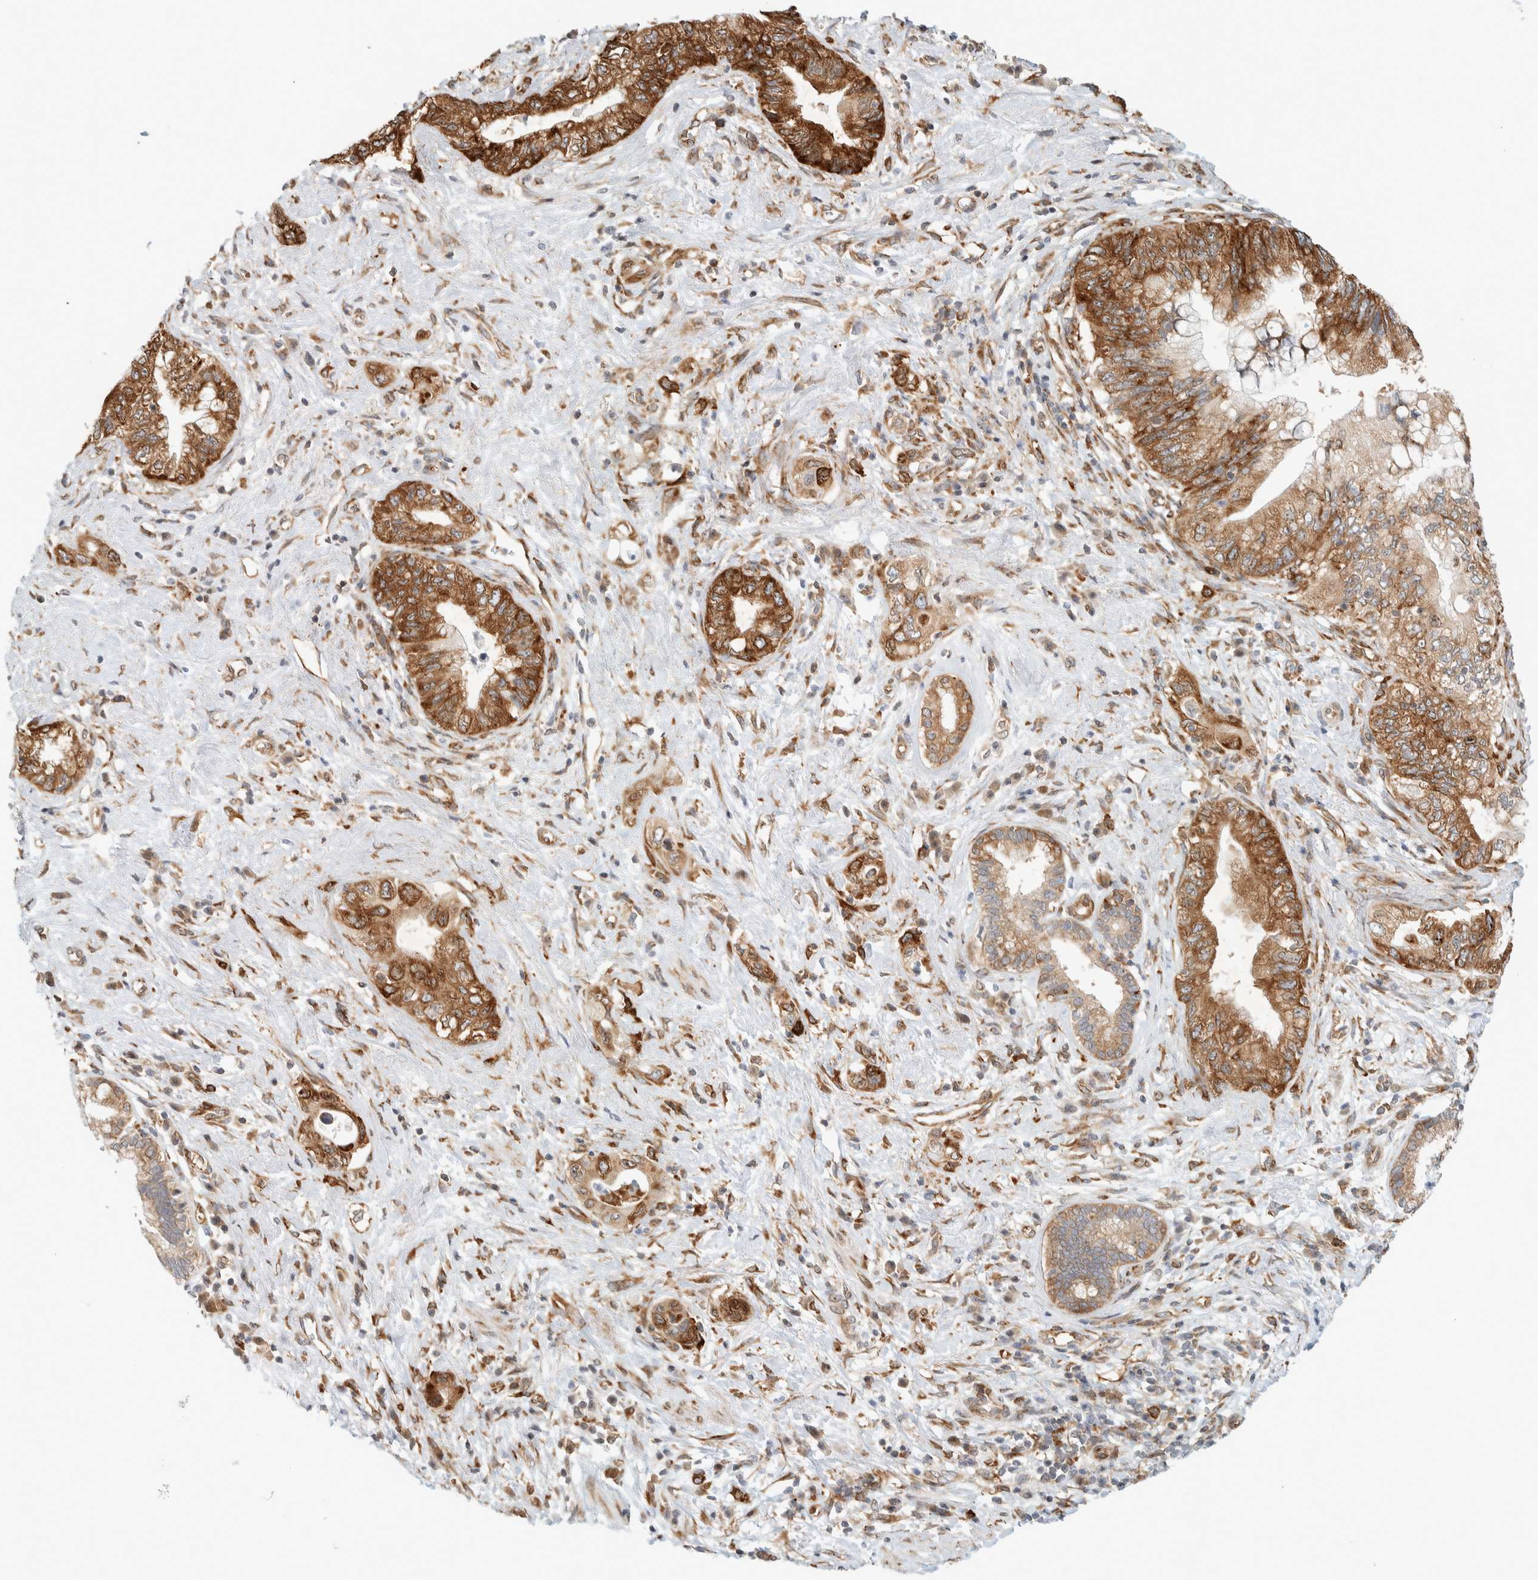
{"staining": {"intensity": "strong", "quantity": ">75%", "location": "cytoplasmic/membranous"}, "tissue": "pancreatic cancer", "cell_type": "Tumor cells", "image_type": "cancer", "snomed": [{"axis": "morphology", "description": "Adenocarcinoma, NOS"}, {"axis": "topography", "description": "Pancreas"}], "caption": "High-magnification brightfield microscopy of pancreatic adenocarcinoma stained with DAB (3,3'-diaminobenzidine) (brown) and counterstained with hematoxylin (blue). tumor cells exhibit strong cytoplasmic/membranous expression is appreciated in about>75% of cells. The protein of interest is stained brown, and the nuclei are stained in blue (DAB IHC with brightfield microscopy, high magnification).", "gene": "LLGL2", "patient": {"sex": "female", "age": 73}}